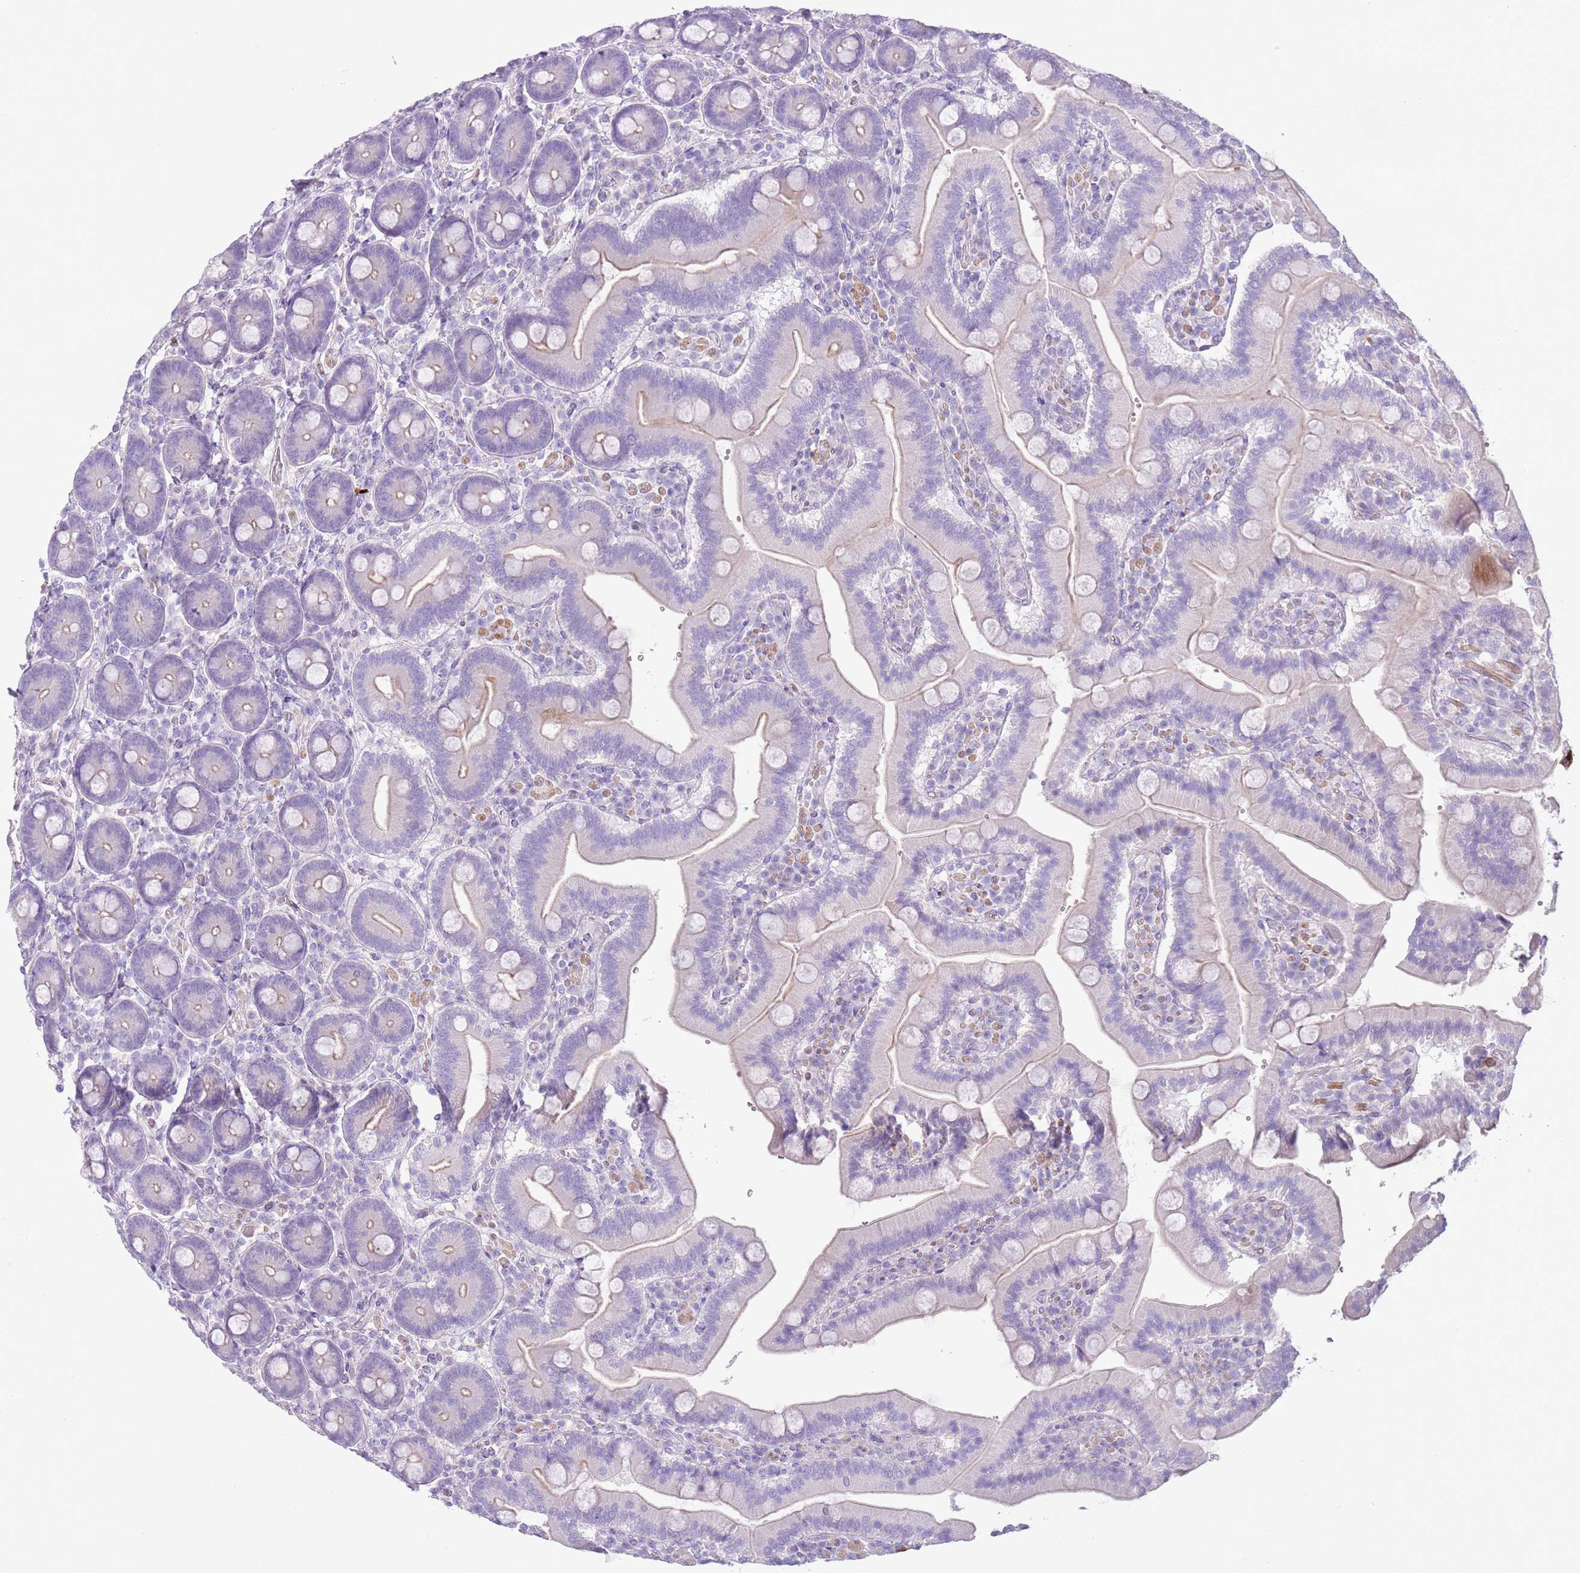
{"staining": {"intensity": "weak", "quantity": "25%-75%", "location": "cytoplasmic/membranous"}, "tissue": "duodenum", "cell_type": "Glandular cells", "image_type": "normal", "snomed": [{"axis": "morphology", "description": "Normal tissue, NOS"}, {"axis": "topography", "description": "Duodenum"}], "caption": "Duodenum stained with DAB (3,3'-diaminobenzidine) immunohistochemistry displays low levels of weak cytoplasmic/membranous positivity in approximately 25%-75% of glandular cells. The protein of interest is stained brown, and the nuclei are stained in blue (DAB (3,3'-diaminobenzidine) IHC with brightfield microscopy, high magnification).", "gene": "ZNF239", "patient": {"sex": "female", "age": 62}}